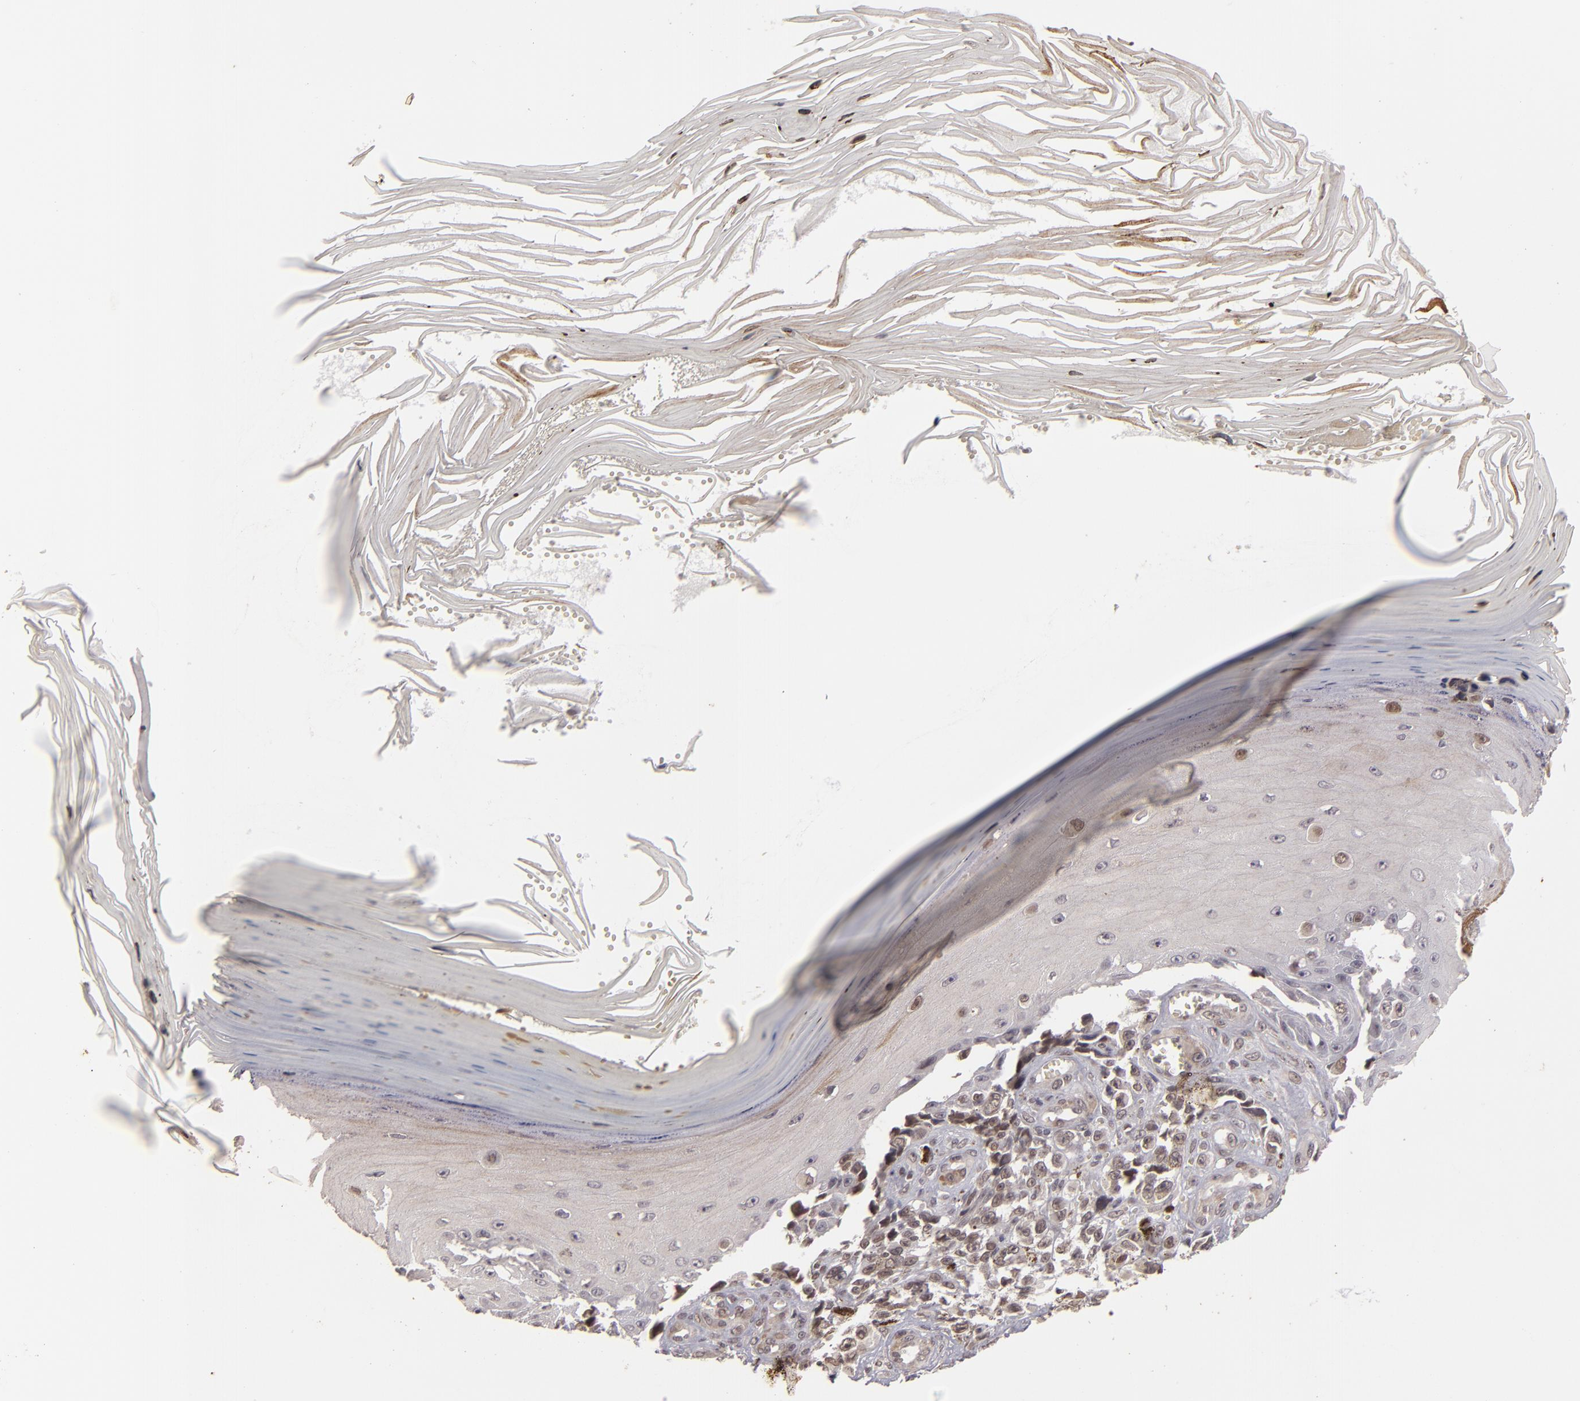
{"staining": {"intensity": "moderate", "quantity": "25%-75%", "location": "cytoplasmic/membranous"}, "tissue": "melanoma", "cell_type": "Tumor cells", "image_type": "cancer", "snomed": [{"axis": "morphology", "description": "Malignant melanoma, NOS"}, {"axis": "topography", "description": "Skin"}], "caption": "A brown stain labels moderate cytoplasmic/membranous positivity of a protein in human melanoma tumor cells. (DAB (3,3'-diaminobenzidine) IHC, brown staining for protein, blue staining for nuclei).", "gene": "DFFA", "patient": {"sex": "female", "age": 82}}